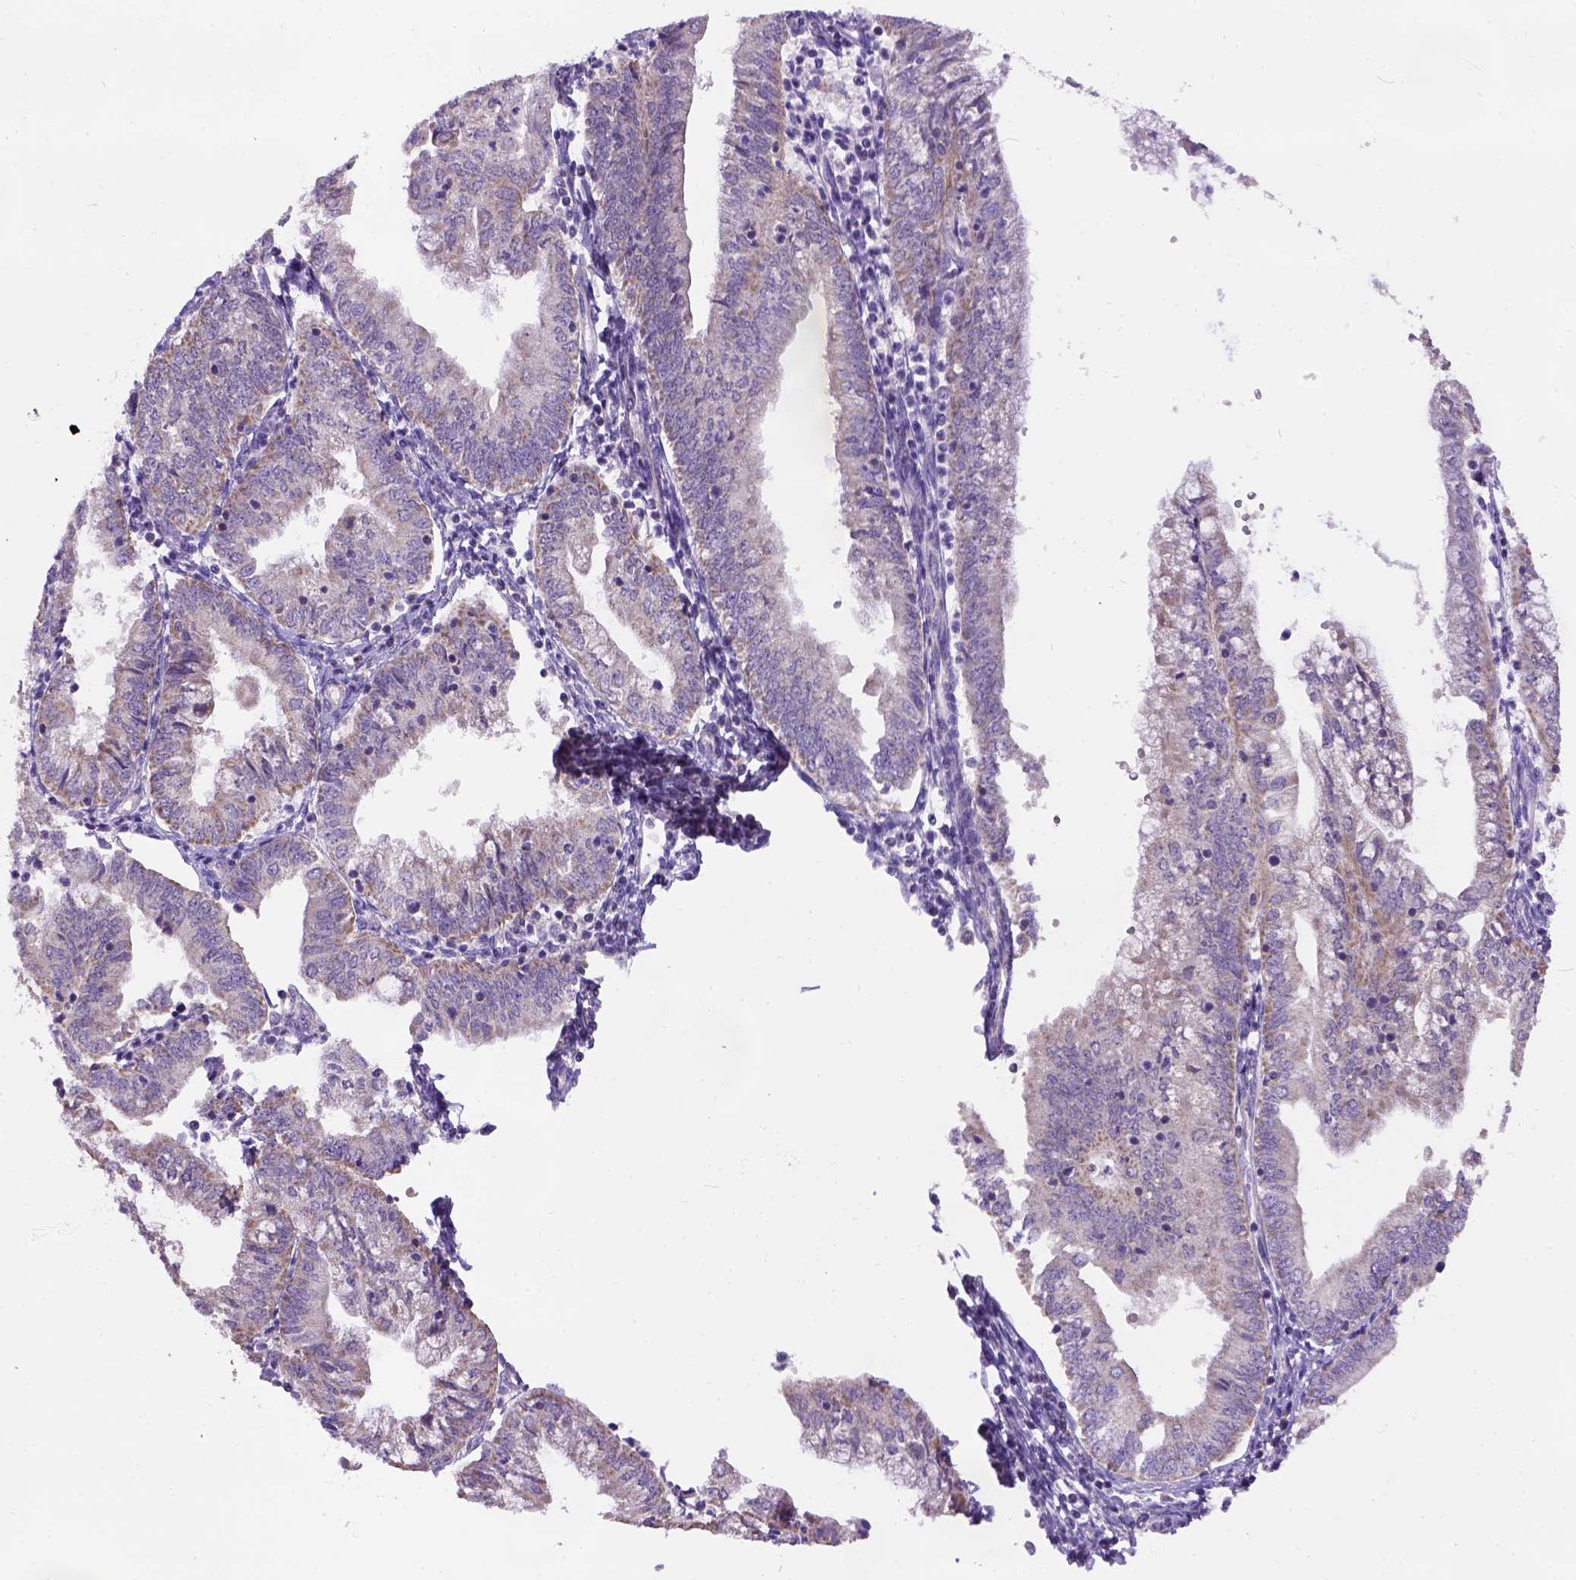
{"staining": {"intensity": "moderate", "quantity": "25%-75%", "location": "cytoplasmic/membranous"}, "tissue": "endometrial cancer", "cell_type": "Tumor cells", "image_type": "cancer", "snomed": [{"axis": "morphology", "description": "Adenocarcinoma, NOS"}, {"axis": "topography", "description": "Endometrium"}], "caption": "Human adenocarcinoma (endometrial) stained with a protein marker reveals moderate staining in tumor cells.", "gene": "L2HGDH", "patient": {"sex": "female", "age": 55}}